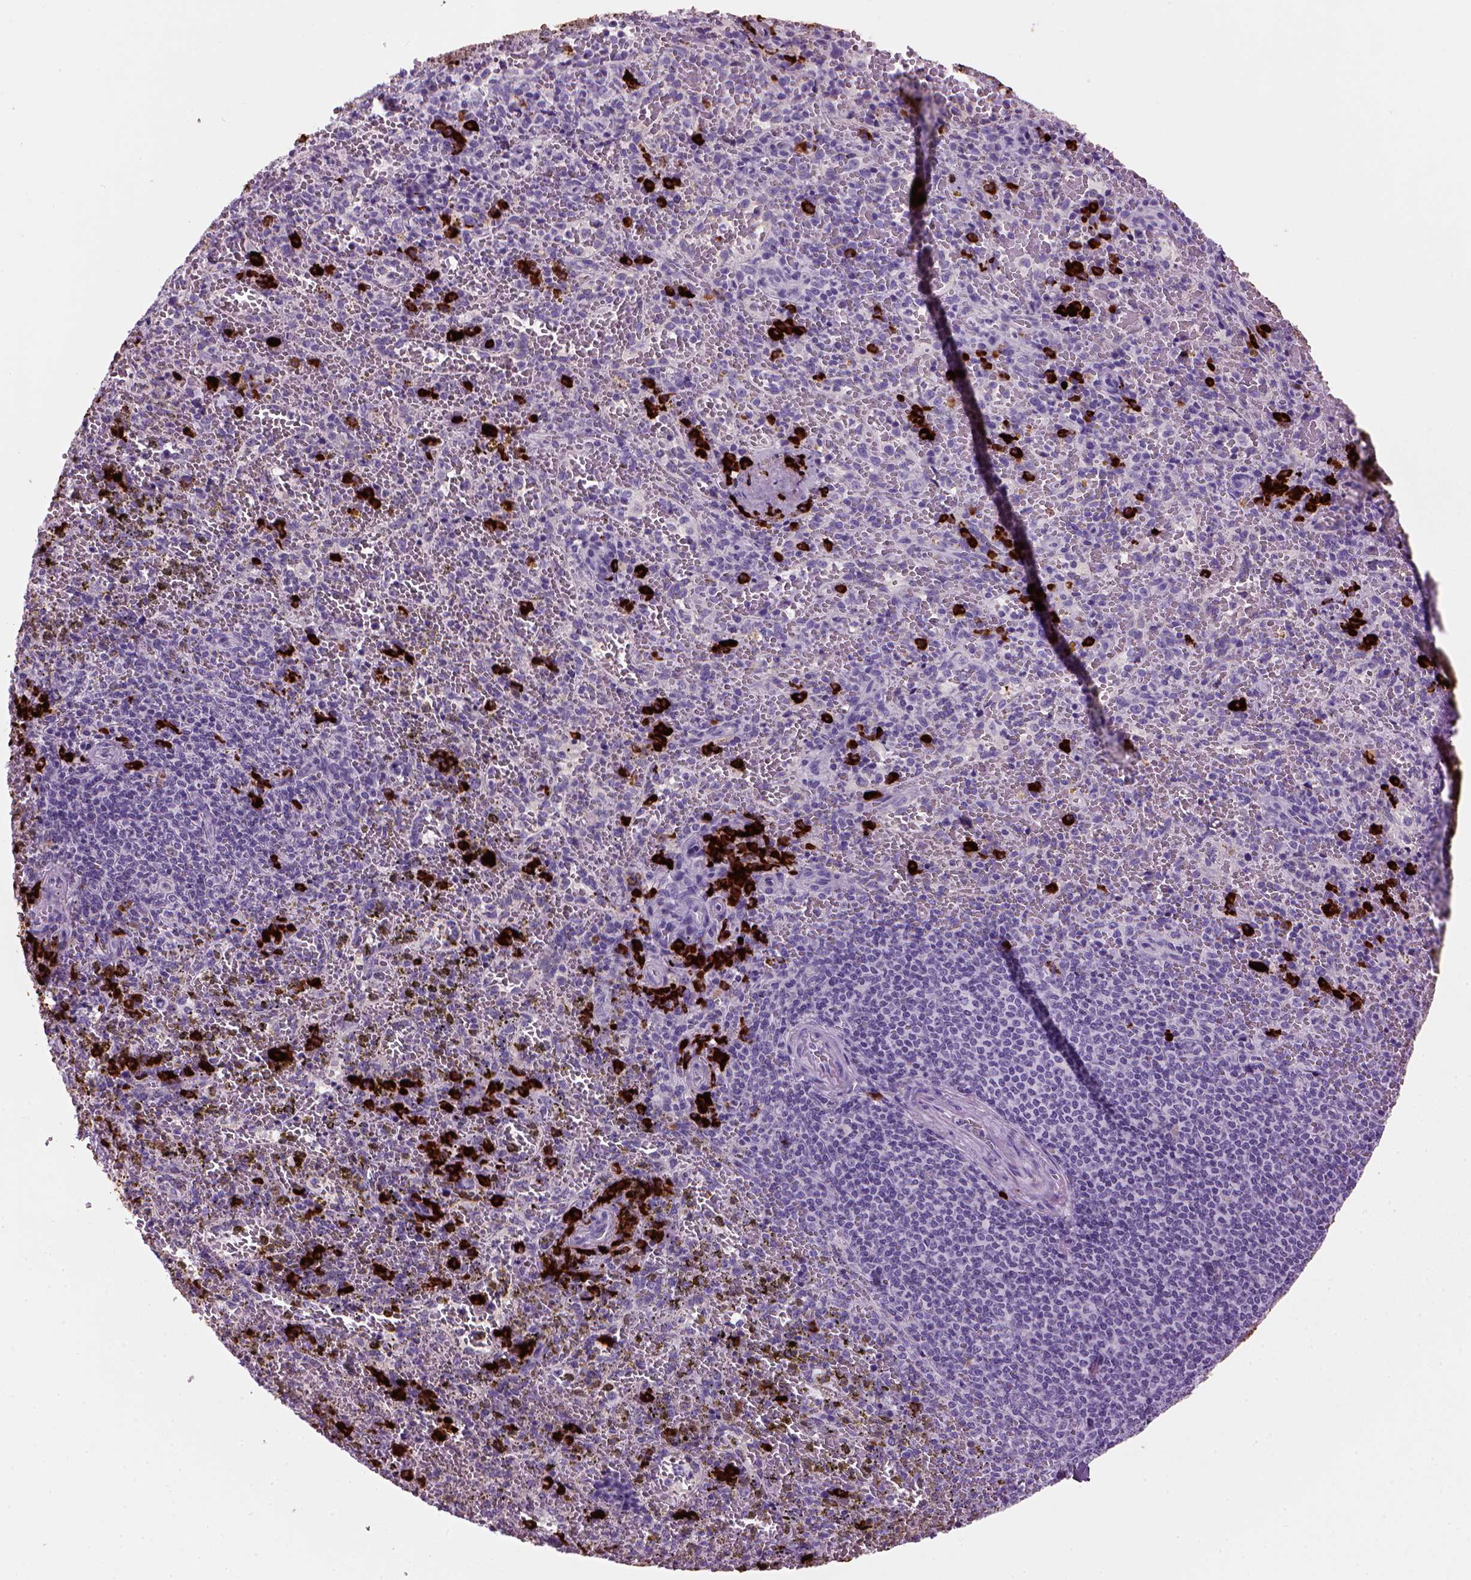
{"staining": {"intensity": "strong", "quantity": "<25%", "location": "cytoplasmic/membranous"}, "tissue": "spleen", "cell_type": "Cells in red pulp", "image_type": "normal", "snomed": [{"axis": "morphology", "description": "Normal tissue, NOS"}, {"axis": "topography", "description": "Spleen"}], "caption": "Immunohistochemical staining of unremarkable human spleen displays strong cytoplasmic/membranous protein positivity in approximately <25% of cells in red pulp.", "gene": "MZB1", "patient": {"sex": "female", "age": 50}}